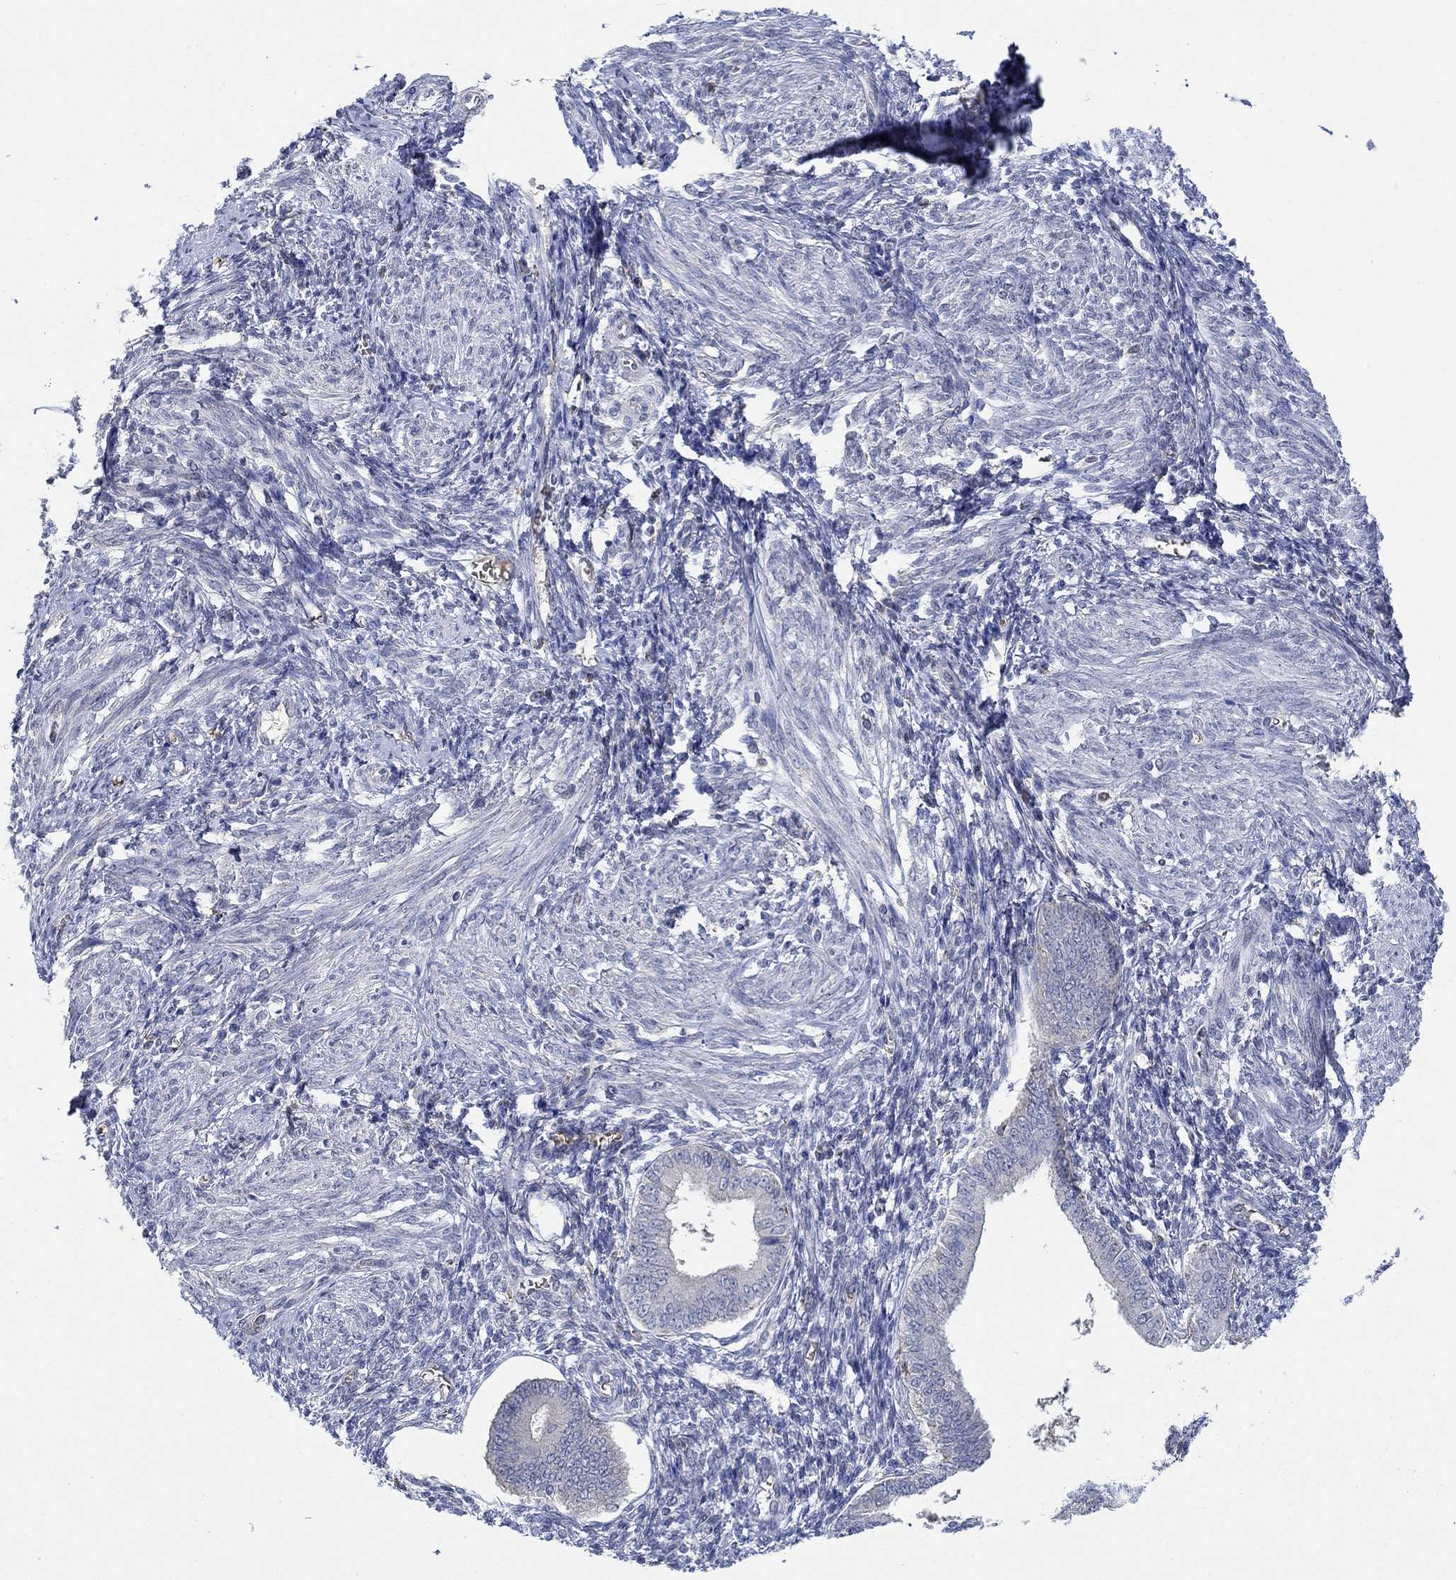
{"staining": {"intensity": "negative", "quantity": "none", "location": "none"}, "tissue": "endometrium", "cell_type": "Cells in endometrial stroma", "image_type": "normal", "snomed": [{"axis": "morphology", "description": "Normal tissue, NOS"}, {"axis": "topography", "description": "Endometrium"}], "caption": "IHC image of unremarkable endometrium: human endometrium stained with DAB reveals no significant protein staining in cells in endometrial stroma. The staining is performed using DAB (3,3'-diaminobenzidine) brown chromogen with nuclei counter-stained in using hematoxylin.", "gene": "MPP1", "patient": {"sex": "female", "age": 42}}